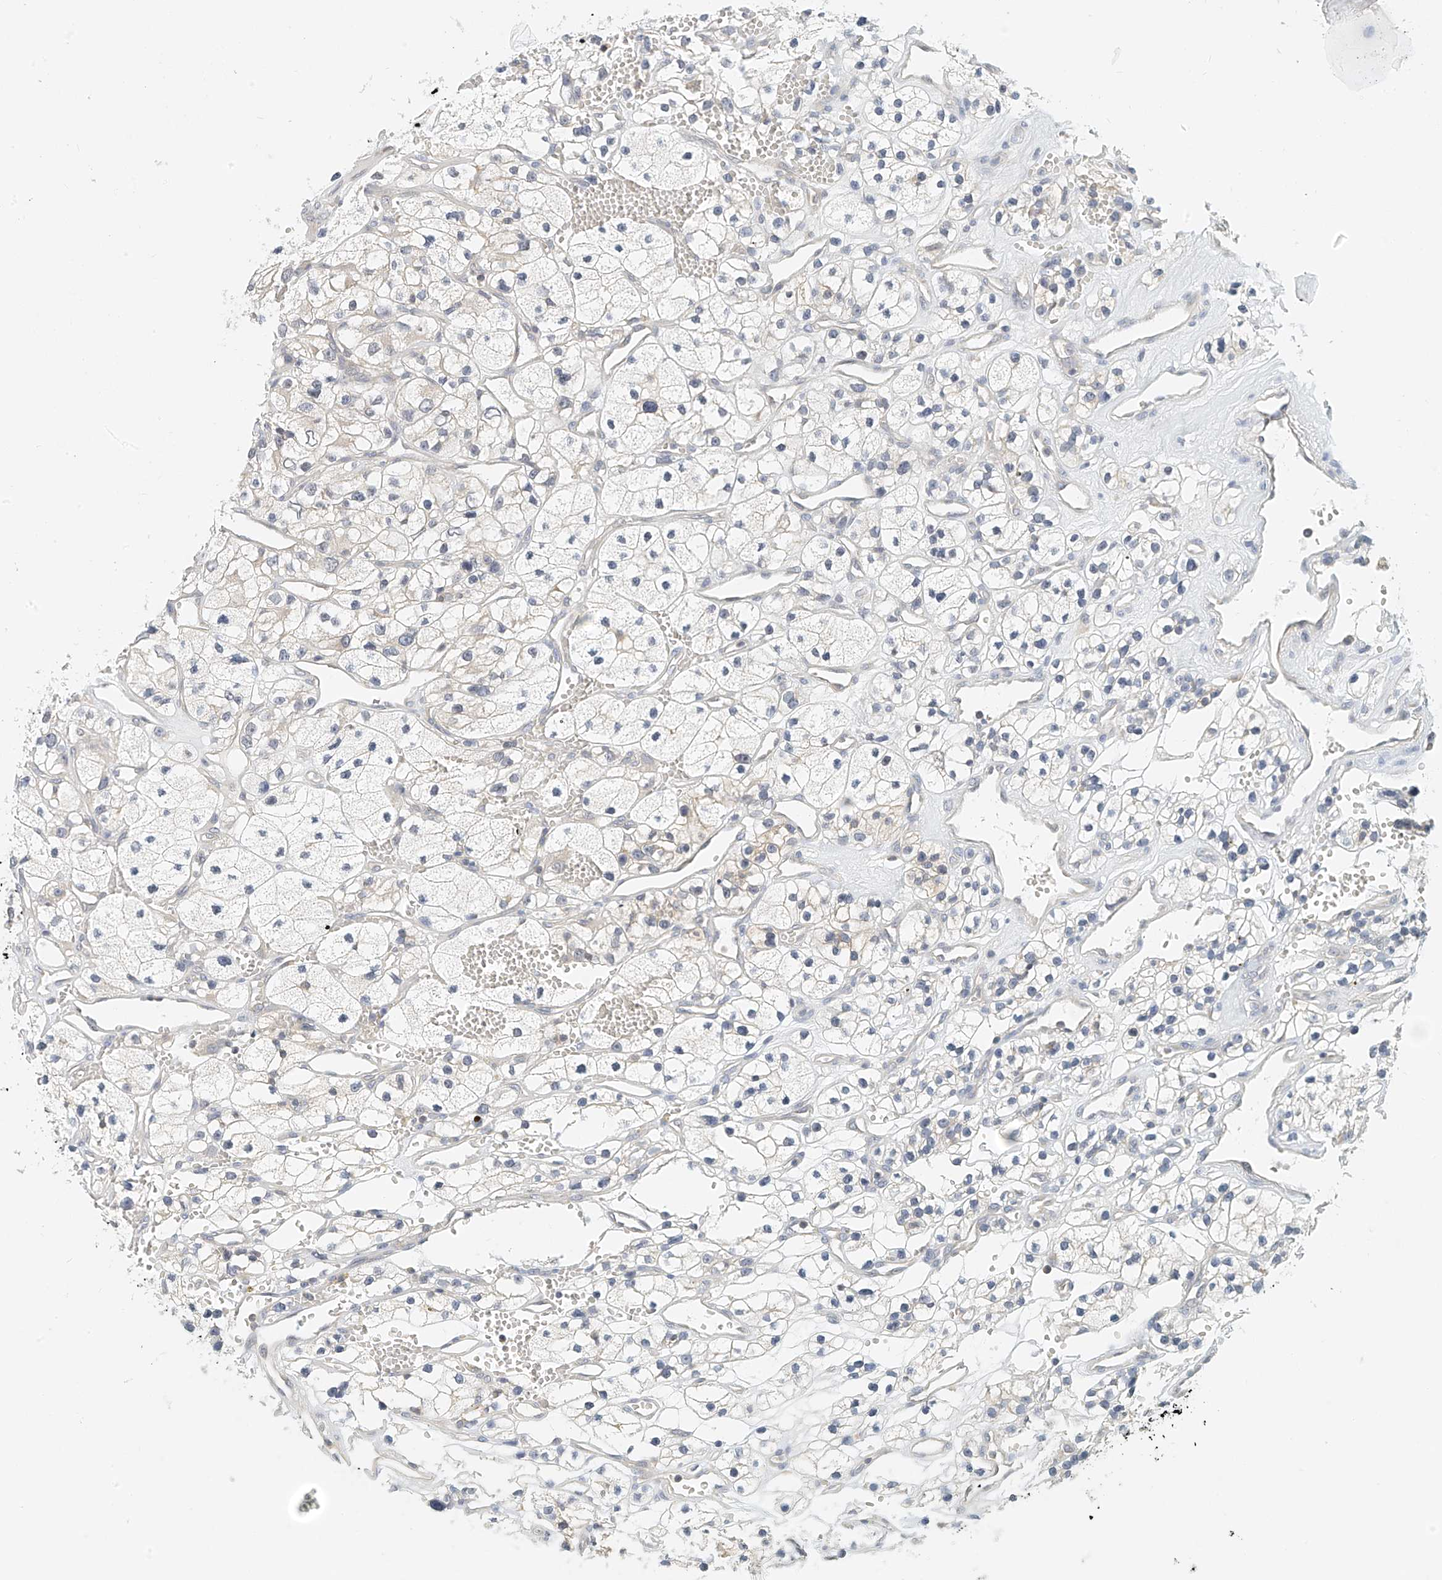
{"staining": {"intensity": "negative", "quantity": "none", "location": "none"}, "tissue": "renal cancer", "cell_type": "Tumor cells", "image_type": "cancer", "snomed": [{"axis": "morphology", "description": "Adenocarcinoma, NOS"}, {"axis": "topography", "description": "Kidney"}], "caption": "Immunohistochemistry image of renal cancer stained for a protein (brown), which displays no staining in tumor cells. (Stains: DAB (3,3'-diaminobenzidine) immunohistochemistry with hematoxylin counter stain, Microscopy: brightfield microscopy at high magnification).", "gene": "PPA2", "patient": {"sex": "female", "age": 57}}